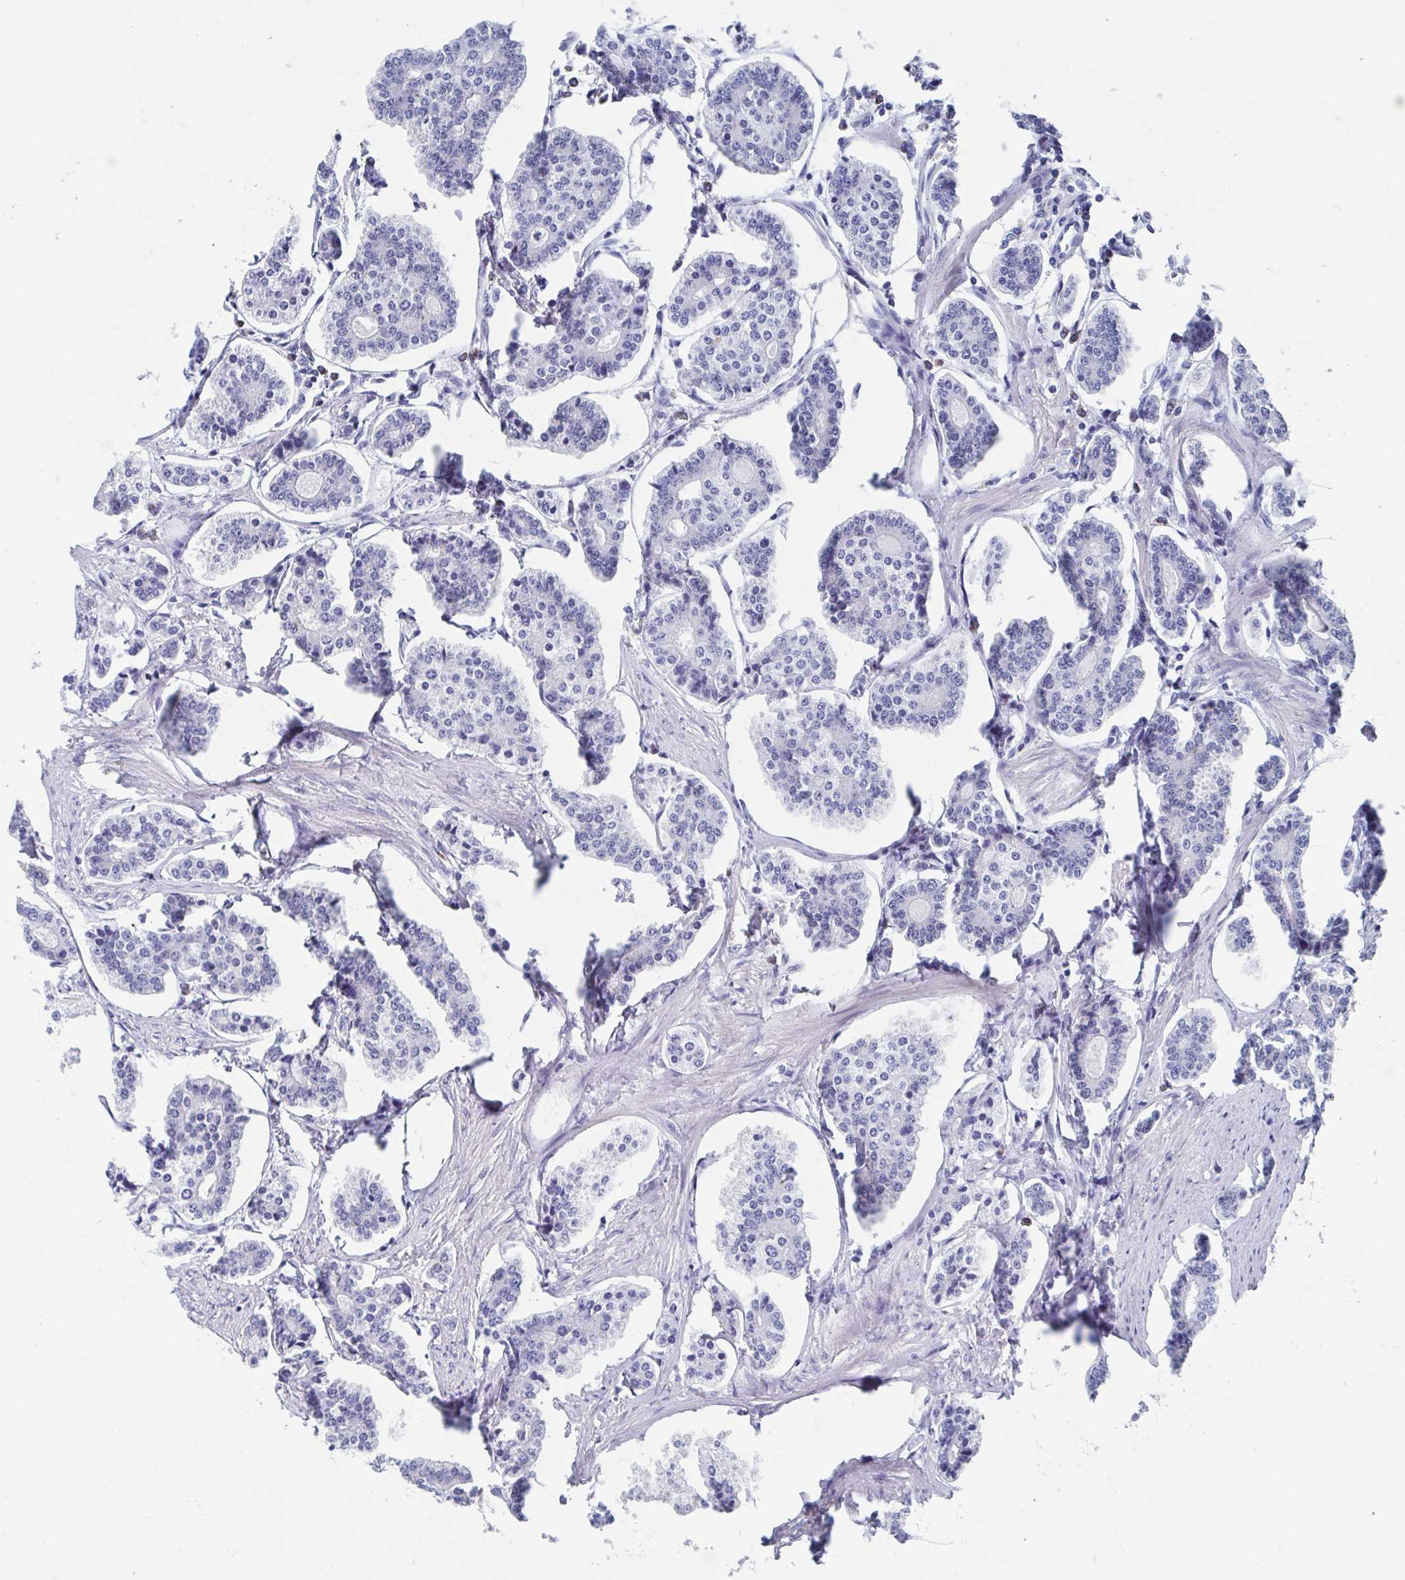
{"staining": {"intensity": "negative", "quantity": "none", "location": "none"}, "tissue": "carcinoid", "cell_type": "Tumor cells", "image_type": "cancer", "snomed": [{"axis": "morphology", "description": "Carcinoid, malignant, NOS"}, {"axis": "topography", "description": "Small intestine"}], "caption": "Tumor cells are negative for protein expression in human carcinoid.", "gene": "SHCBP1L", "patient": {"sex": "female", "age": 65}}